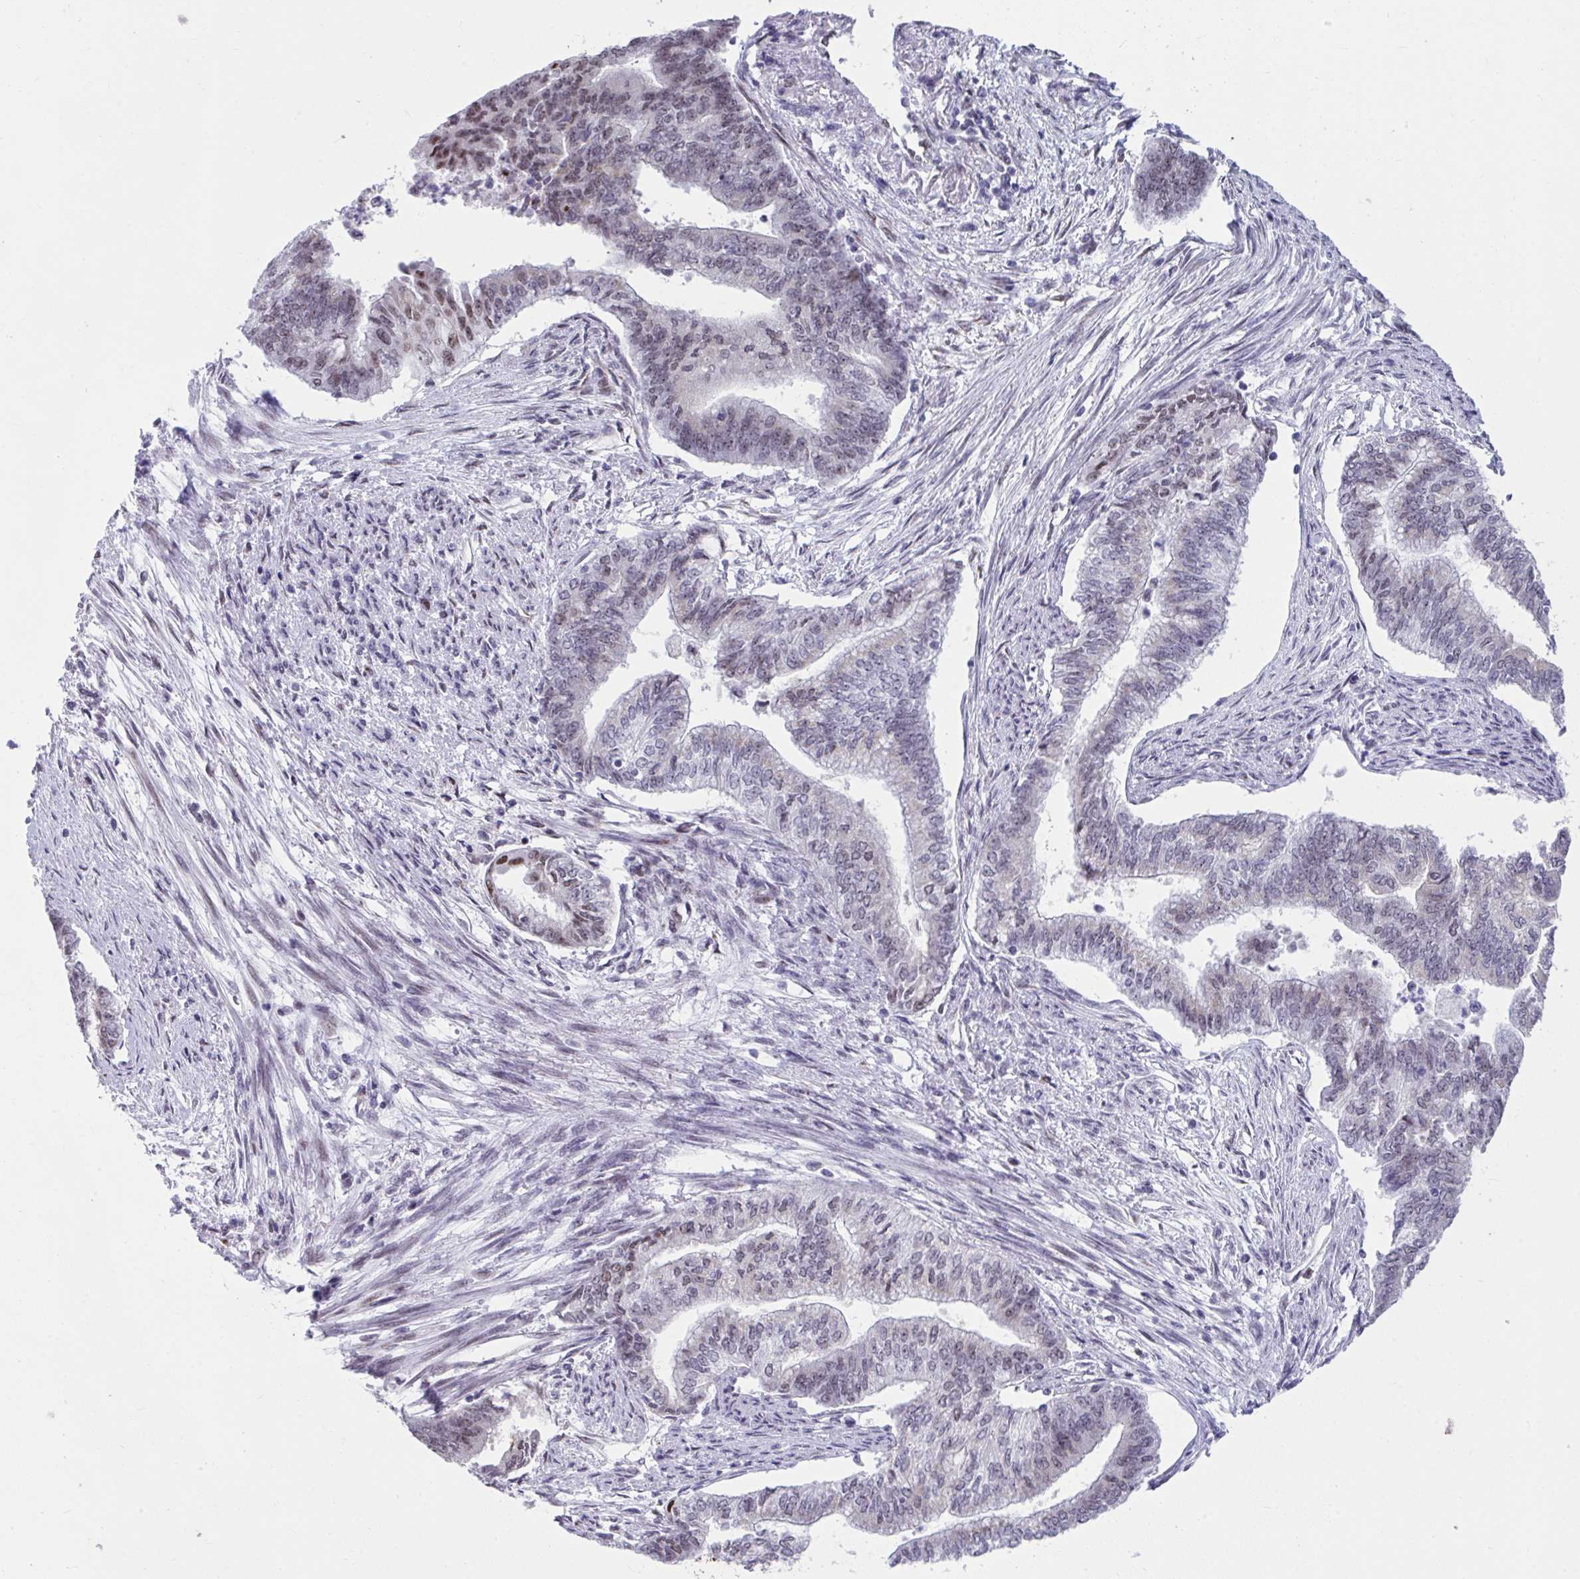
{"staining": {"intensity": "weak", "quantity": "<25%", "location": "nuclear"}, "tissue": "endometrial cancer", "cell_type": "Tumor cells", "image_type": "cancer", "snomed": [{"axis": "morphology", "description": "Adenocarcinoma, NOS"}, {"axis": "topography", "description": "Endometrium"}], "caption": "IHC micrograph of neoplastic tissue: human endometrial cancer stained with DAB shows no significant protein expression in tumor cells.", "gene": "SLC35C2", "patient": {"sex": "female", "age": 65}}